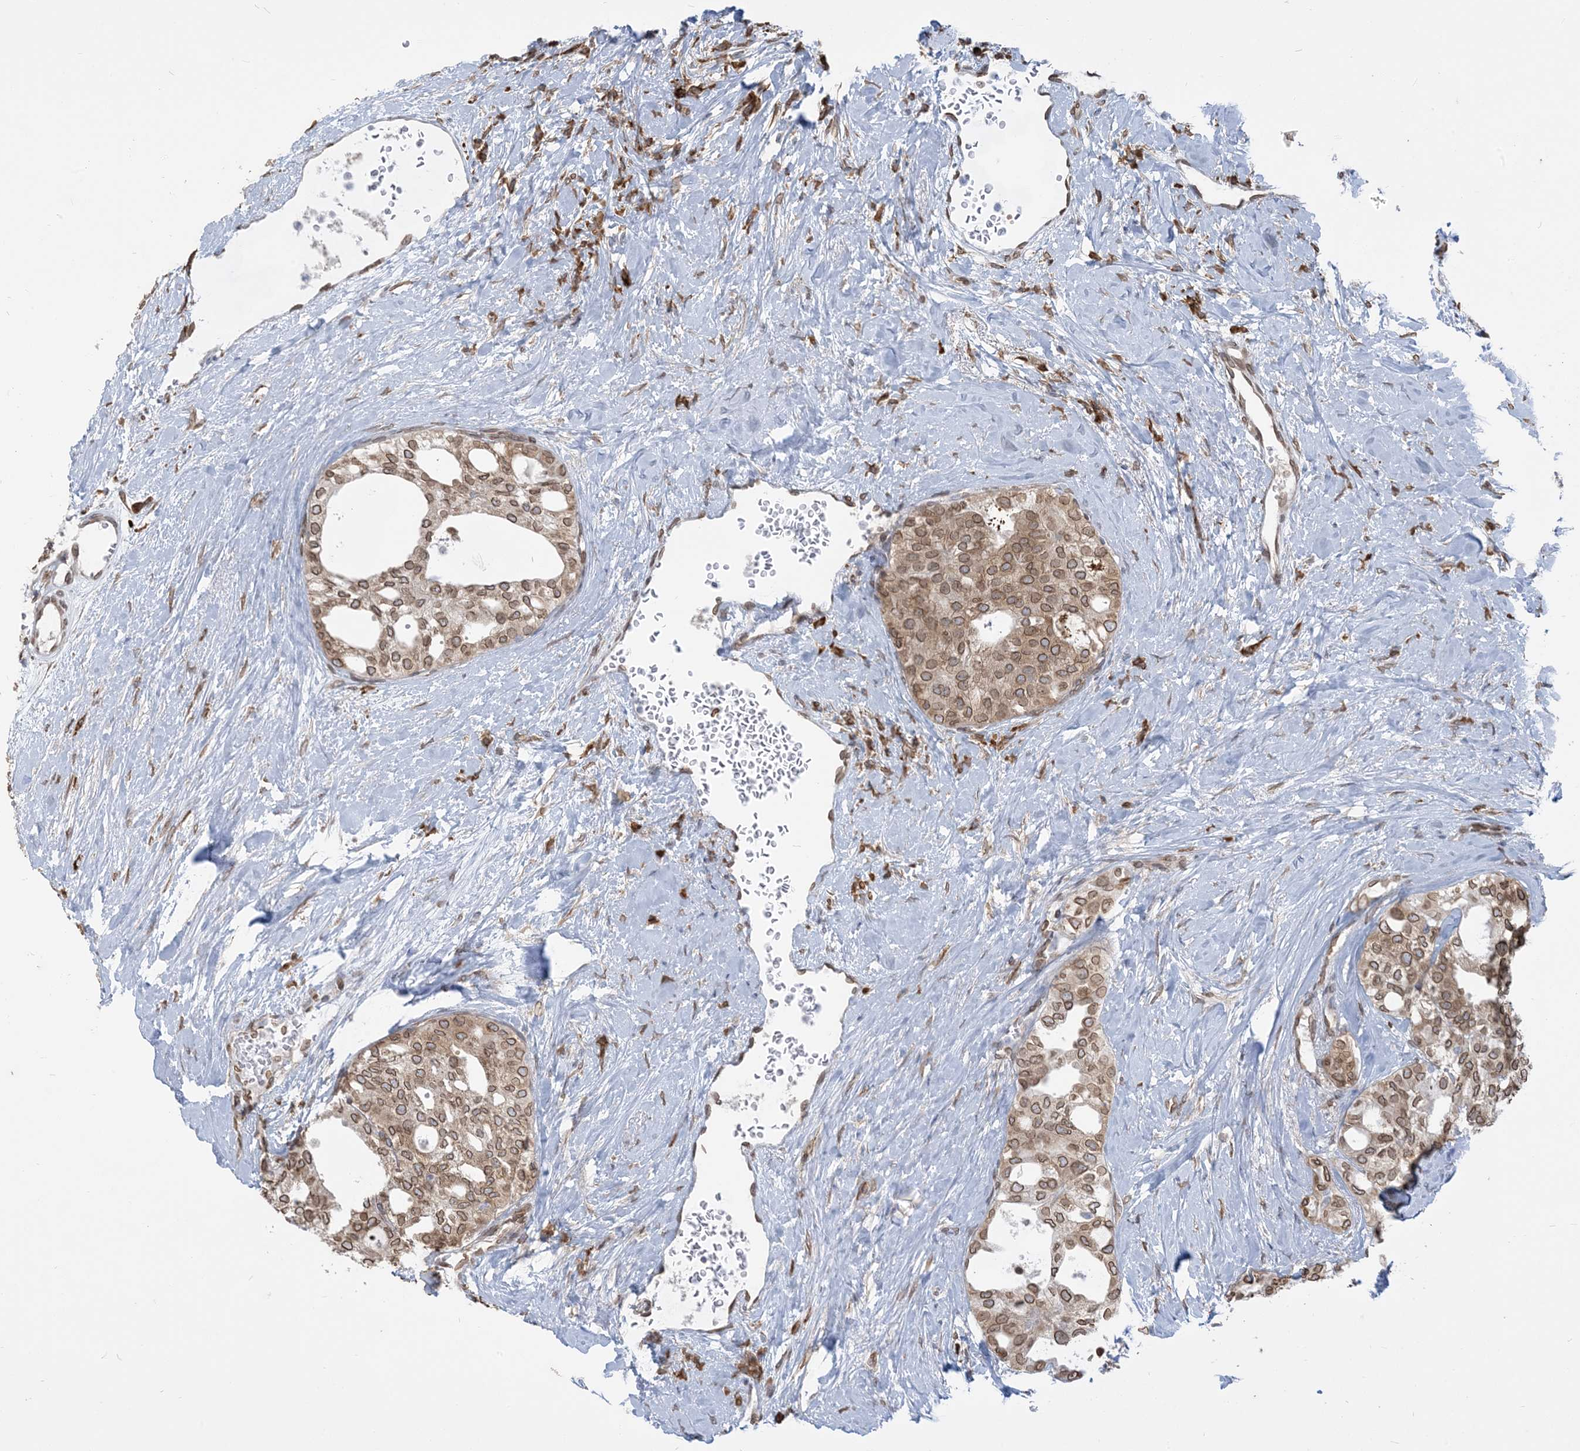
{"staining": {"intensity": "moderate", "quantity": "25%-75%", "location": "cytoplasmic/membranous,nuclear"}, "tissue": "thyroid cancer", "cell_type": "Tumor cells", "image_type": "cancer", "snomed": [{"axis": "morphology", "description": "Follicular adenoma carcinoma, NOS"}, {"axis": "topography", "description": "Thyroid gland"}], "caption": "Protein expression analysis of thyroid follicular adenoma carcinoma exhibits moderate cytoplasmic/membranous and nuclear staining in approximately 25%-75% of tumor cells.", "gene": "WWP1", "patient": {"sex": "male", "age": 75}}